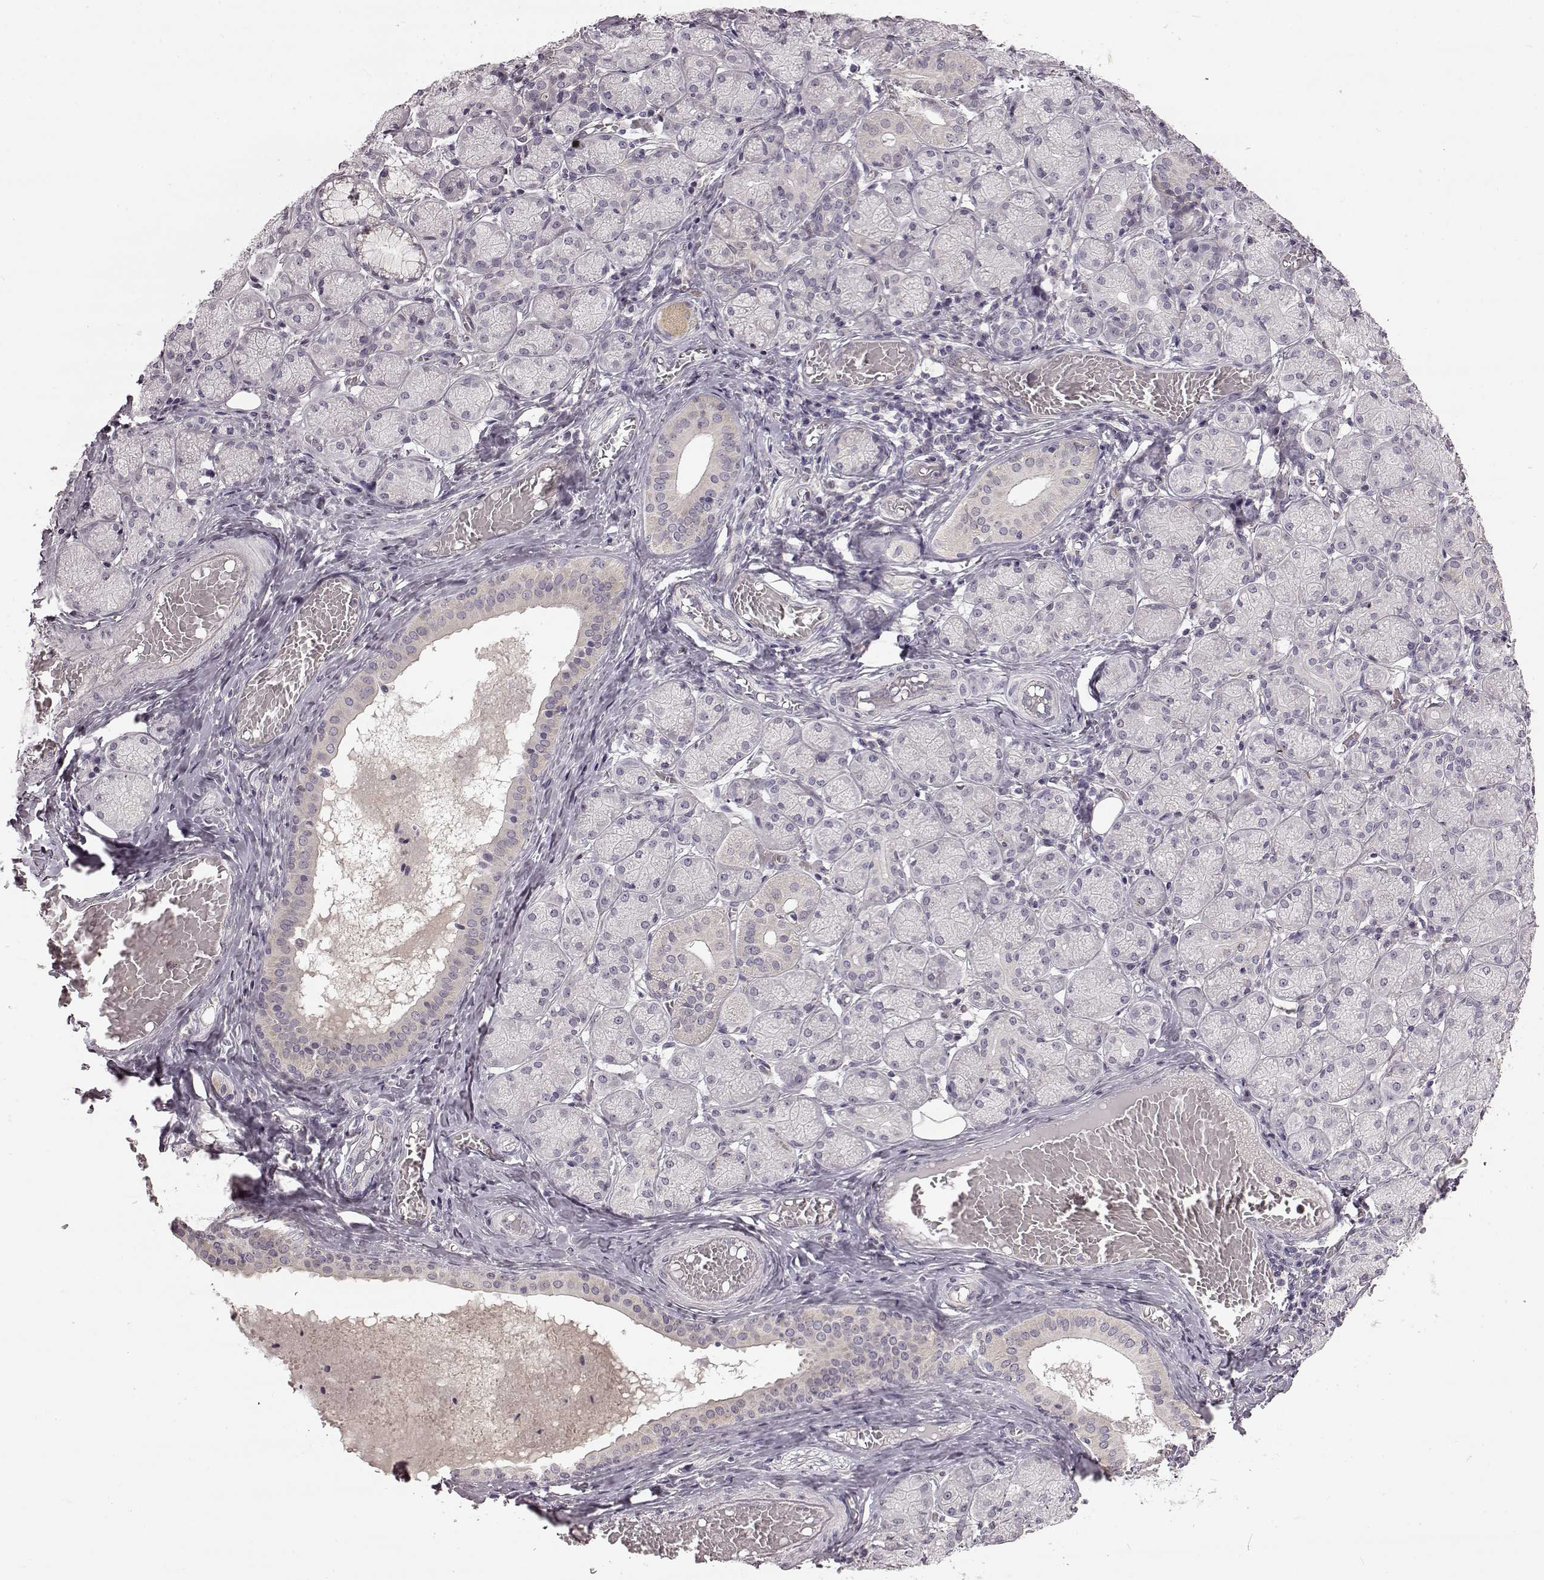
{"staining": {"intensity": "weak", "quantity": "<25%", "location": "cytoplasmic/membranous"}, "tissue": "salivary gland", "cell_type": "Glandular cells", "image_type": "normal", "snomed": [{"axis": "morphology", "description": "Normal tissue, NOS"}, {"axis": "topography", "description": "Salivary gland"}, {"axis": "topography", "description": "Peripheral nerve tissue"}], "caption": "An IHC photomicrograph of benign salivary gland is shown. There is no staining in glandular cells of salivary gland. The staining was performed using DAB (3,3'-diaminobenzidine) to visualize the protein expression in brown, while the nuclei were stained in blue with hematoxylin (Magnification: 20x).", "gene": "B3GNT6", "patient": {"sex": "female", "age": 24}}